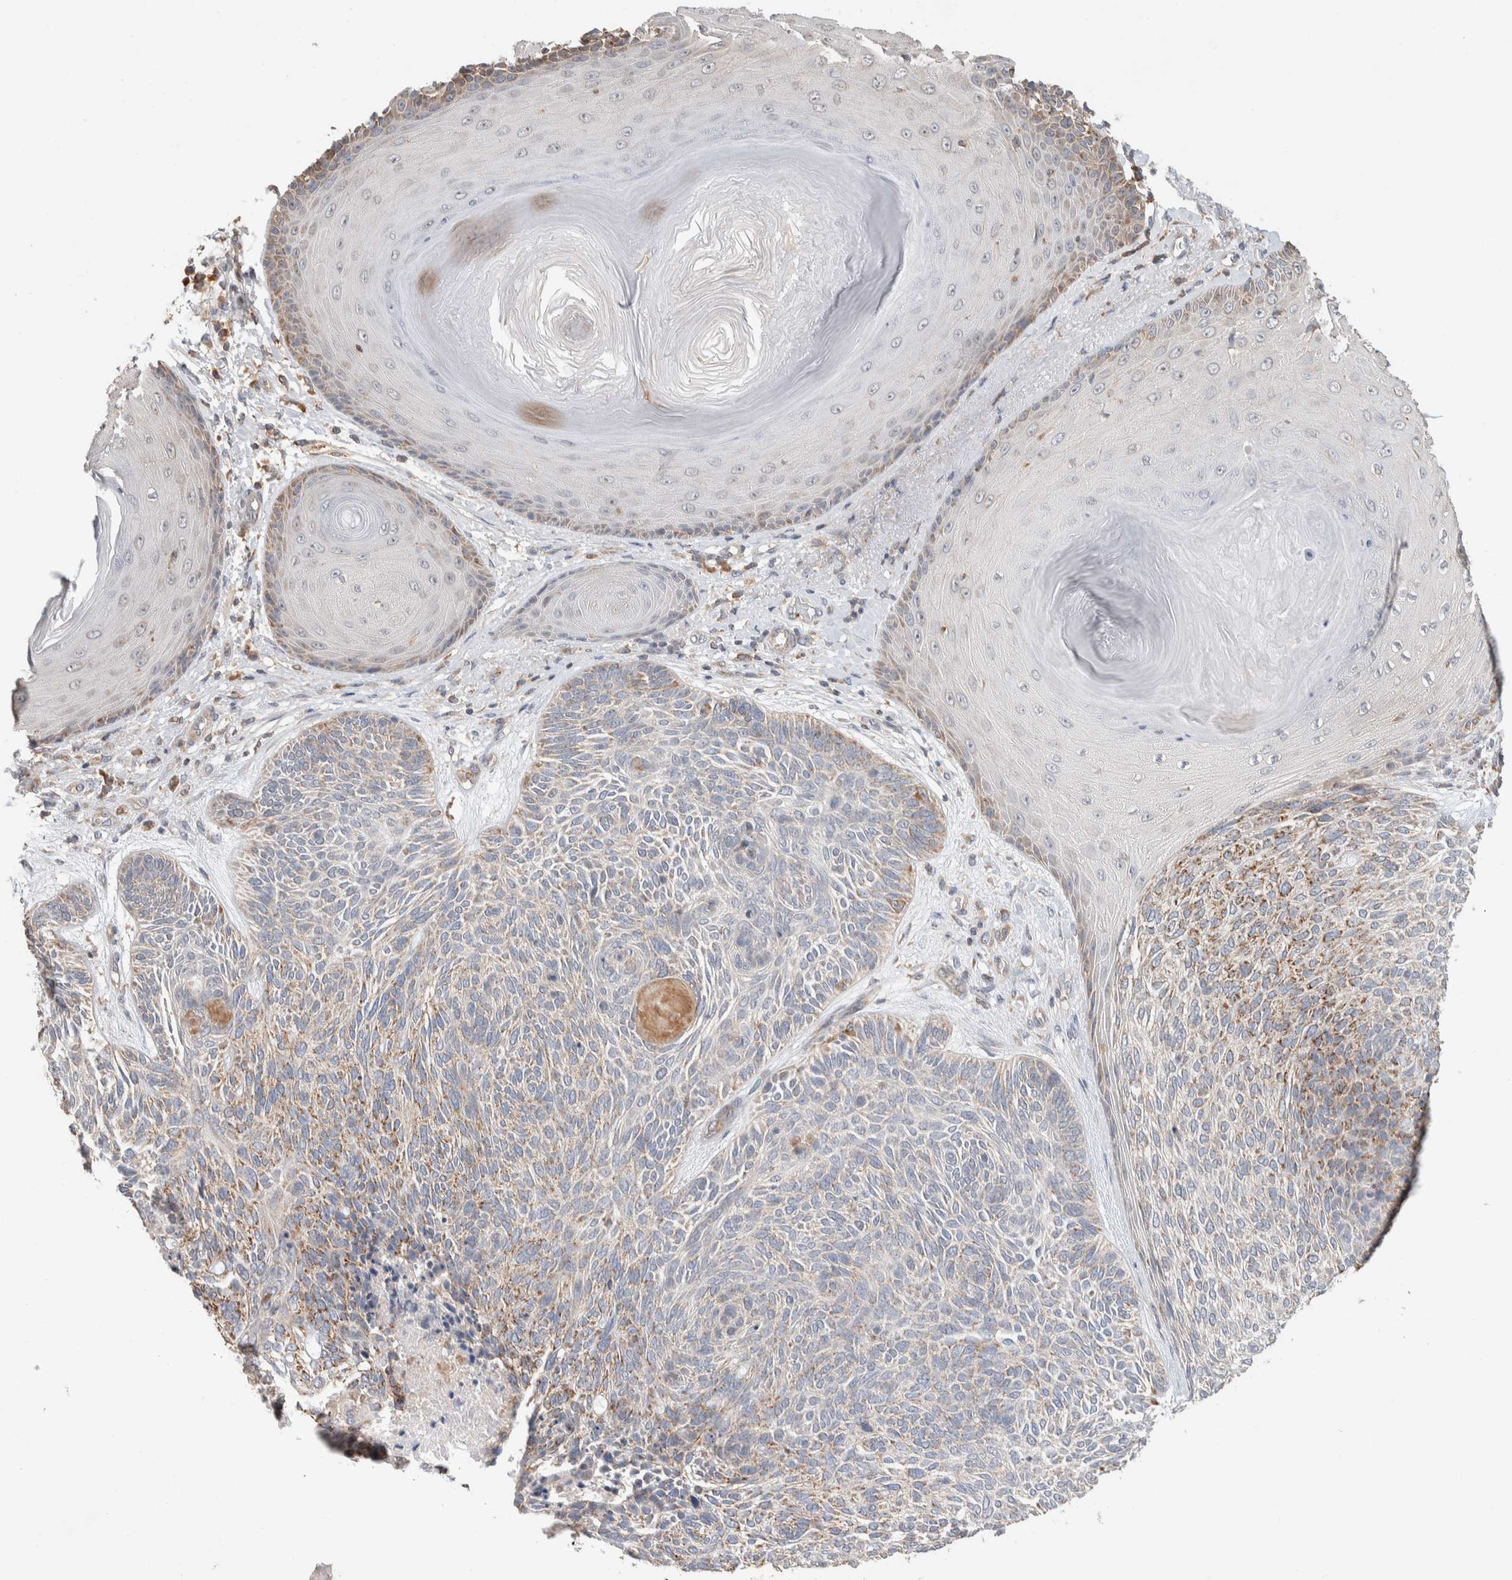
{"staining": {"intensity": "moderate", "quantity": "<25%", "location": "cytoplasmic/membranous"}, "tissue": "skin cancer", "cell_type": "Tumor cells", "image_type": "cancer", "snomed": [{"axis": "morphology", "description": "Basal cell carcinoma"}, {"axis": "topography", "description": "Skin"}], "caption": "A photomicrograph of human skin cancer (basal cell carcinoma) stained for a protein reveals moderate cytoplasmic/membranous brown staining in tumor cells.", "gene": "DEPTOR", "patient": {"sex": "male", "age": 55}}